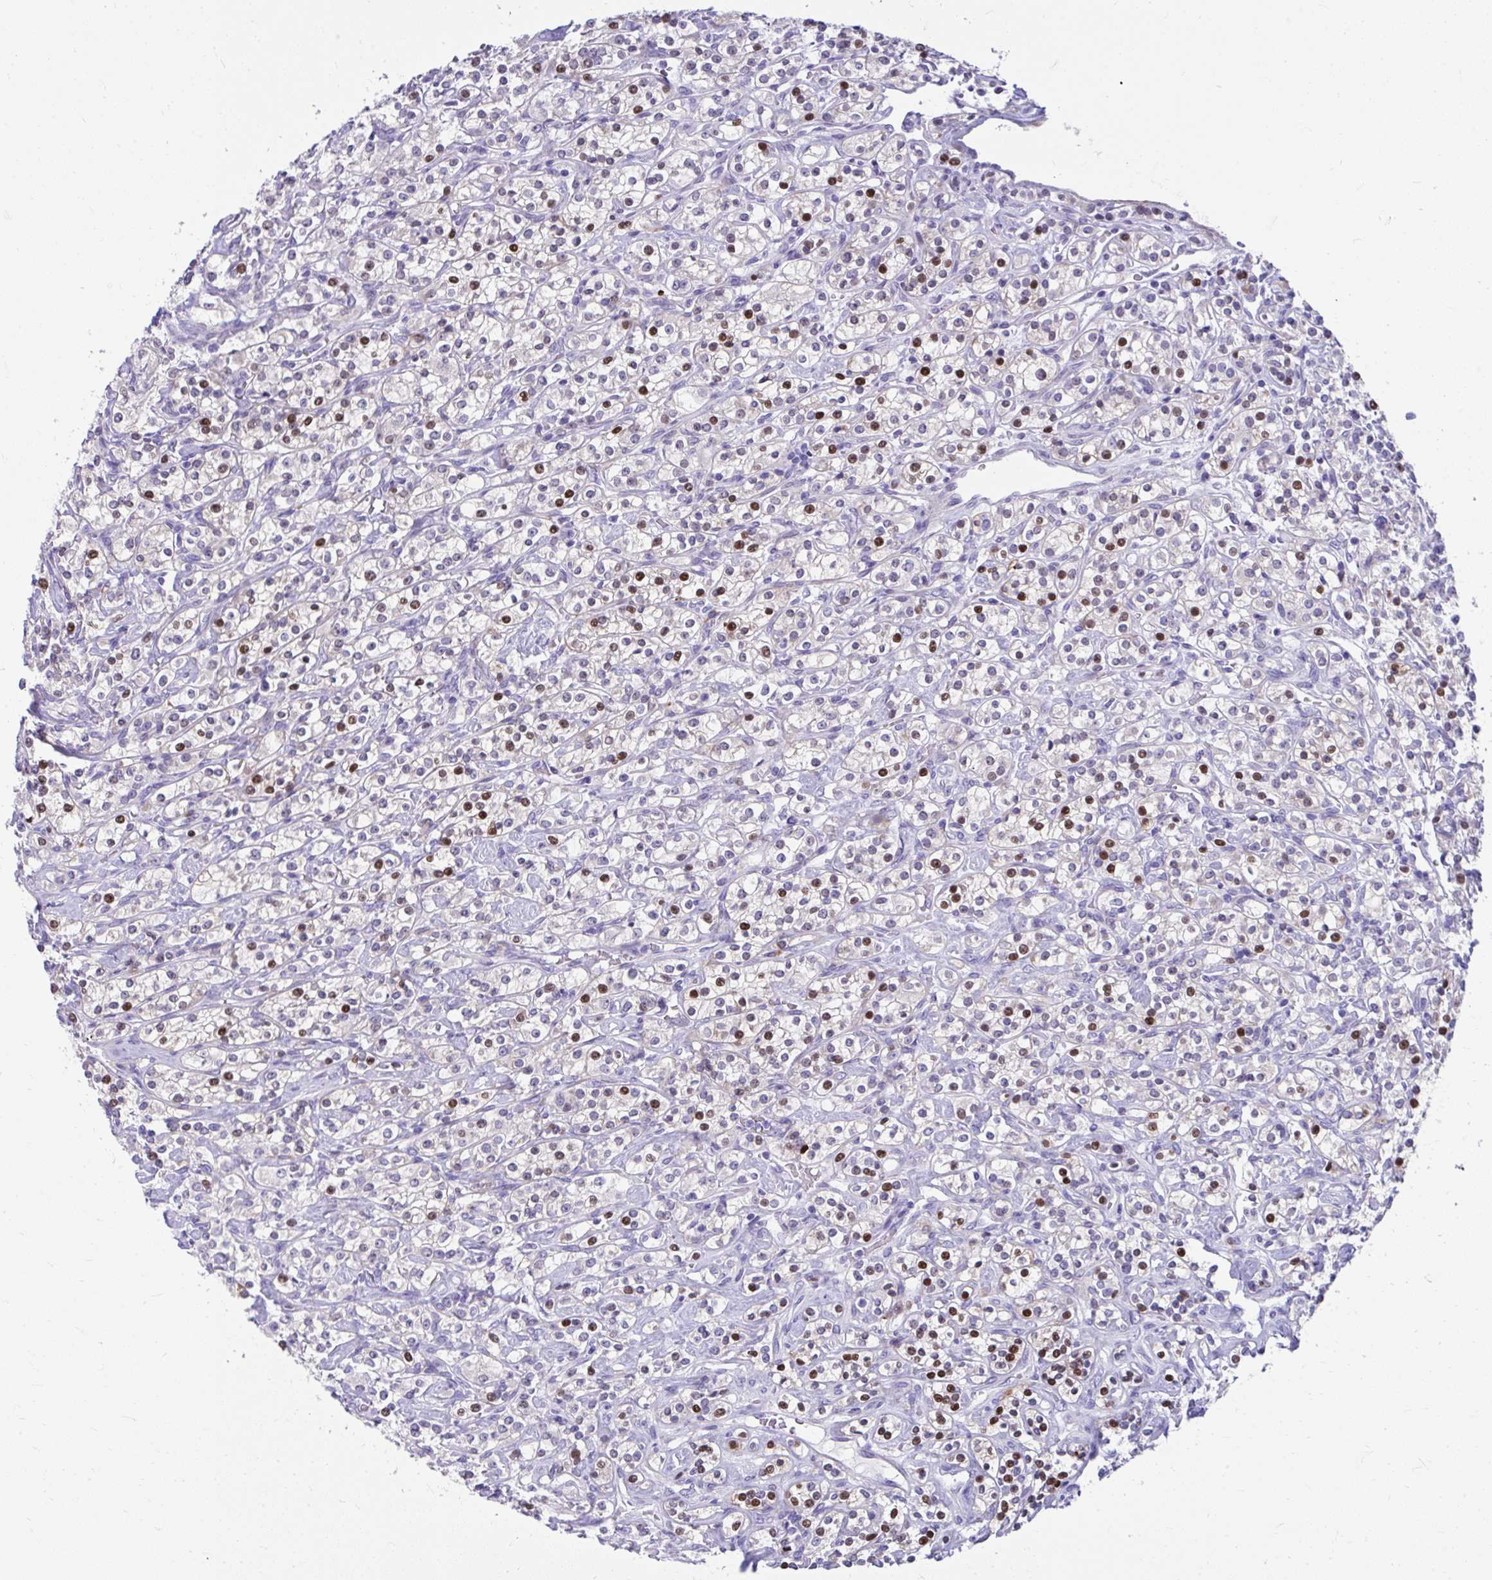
{"staining": {"intensity": "strong", "quantity": "<25%", "location": "nuclear"}, "tissue": "renal cancer", "cell_type": "Tumor cells", "image_type": "cancer", "snomed": [{"axis": "morphology", "description": "Adenocarcinoma, NOS"}, {"axis": "topography", "description": "Kidney"}], "caption": "A medium amount of strong nuclear expression is present in about <25% of tumor cells in renal cancer tissue.", "gene": "ISL1", "patient": {"sex": "male", "age": 77}}